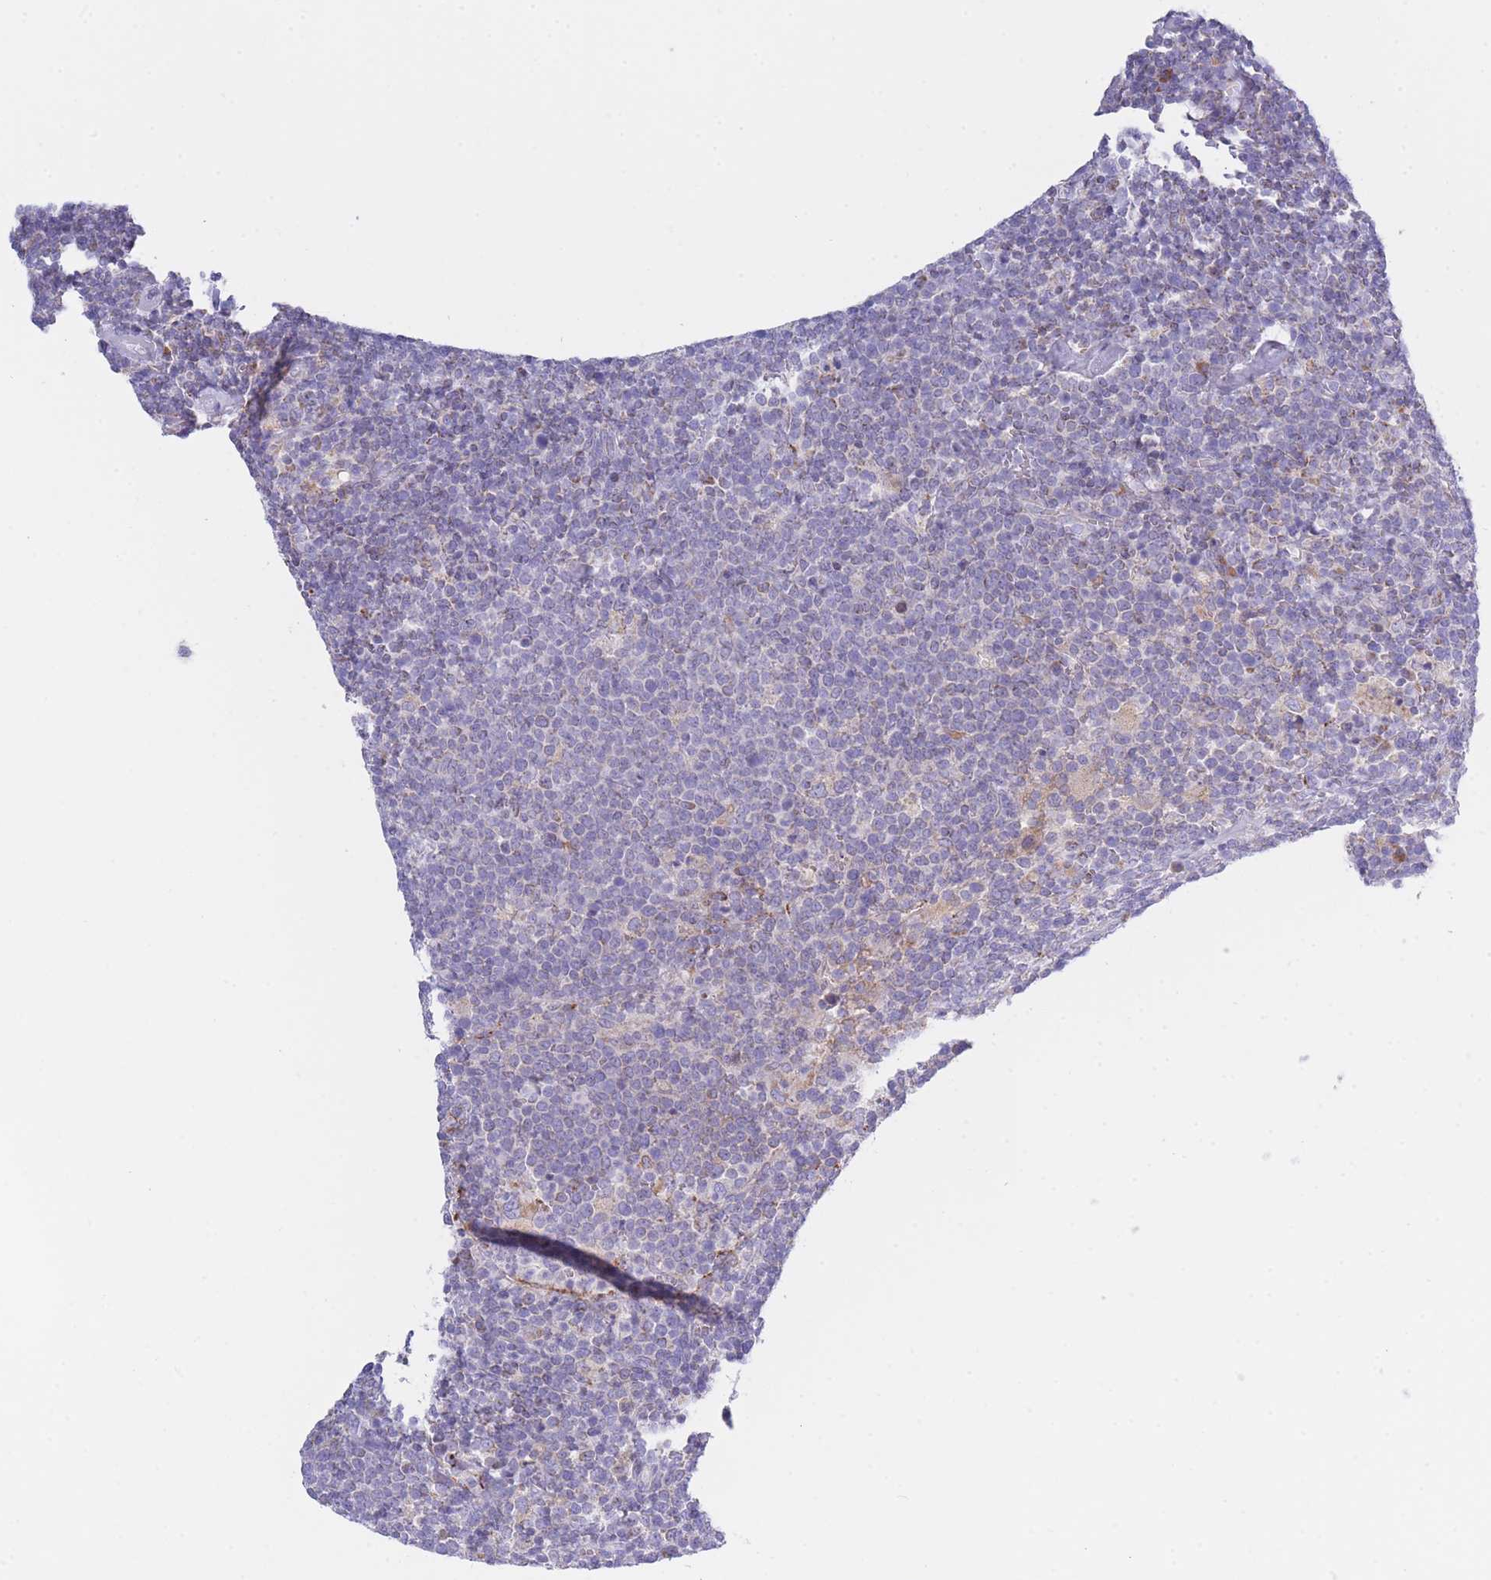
{"staining": {"intensity": "negative", "quantity": "none", "location": "none"}, "tissue": "lymphoma", "cell_type": "Tumor cells", "image_type": "cancer", "snomed": [{"axis": "morphology", "description": "Malignant lymphoma, non-Hodgkin's type, High grade"}, {"axis": "topography", "description": "Lymph node"}], "caption": "The image exhibits no significant expression in tumor cells of malignant lymphoma, non-Hodgkin's type (high-grade).", "gene": "NANP", "patient": {"sex": "male", "age": 61}}